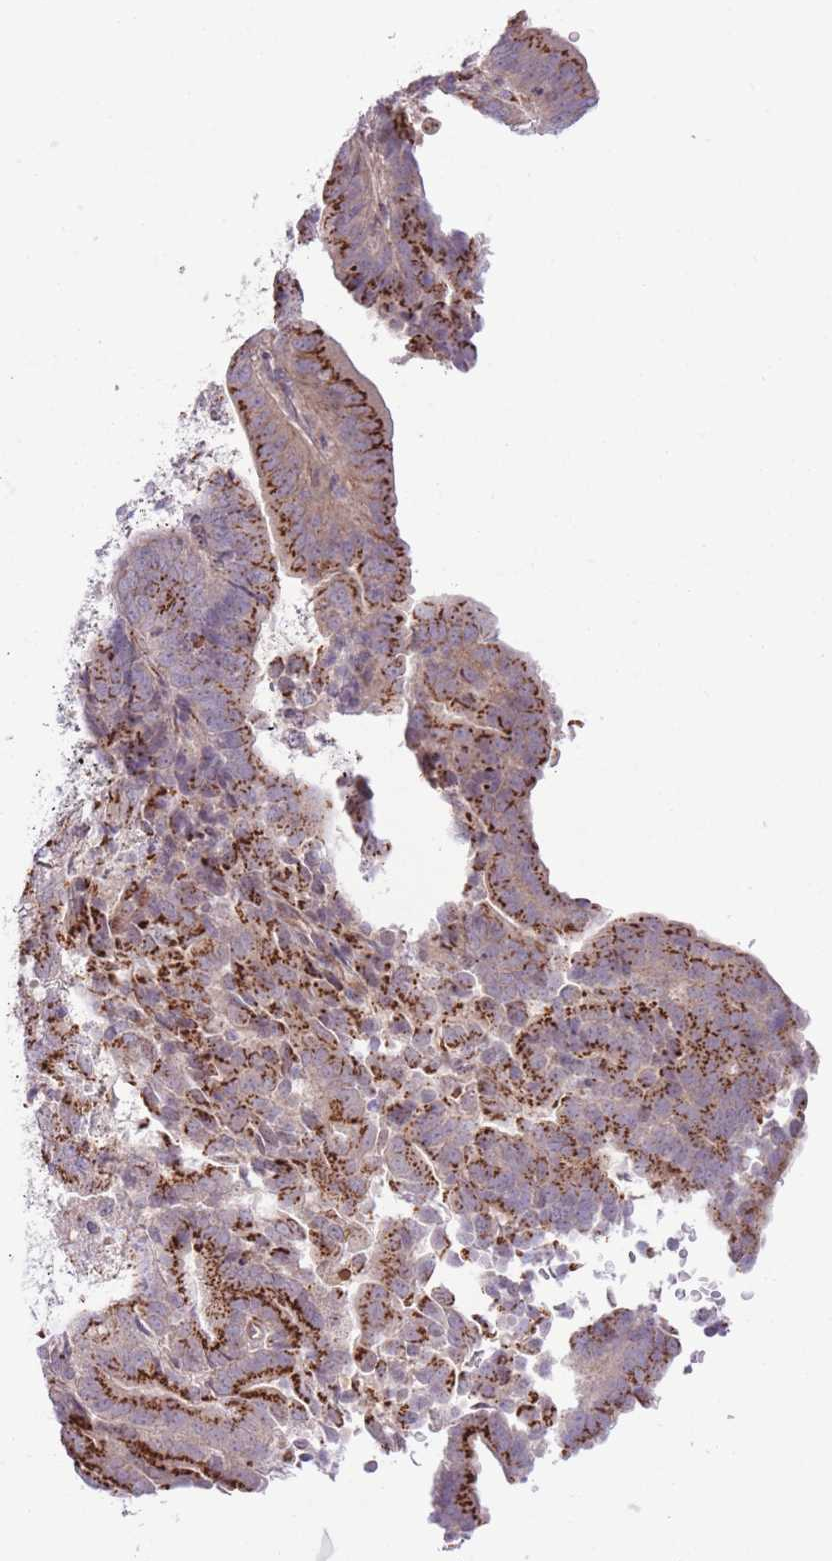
{"staining": {"intensity": "strong", "quantity": ">75%", "location": "cytoplasmic/membranous"}, "tissue": "endometrial cancer", "cell_type": "Tumor cells", "image_type": "cancer", "snomed": [{"axis": "morphology", "description": "Adenocarcinoma, NOS"}, {"axis": "topography", "description": "Endometrium"}], "caption": "A high-resolution histopathology image shows immunohistochemistry (IHC) staining of endometrial cancer, which demonstrates strong cytoplasmic/membranous staining in approximately >75% of tumor cells. Nuclei are stained in blue.", "gene": "ZBED5", "patient": {"sex": "female", "age": 70}}